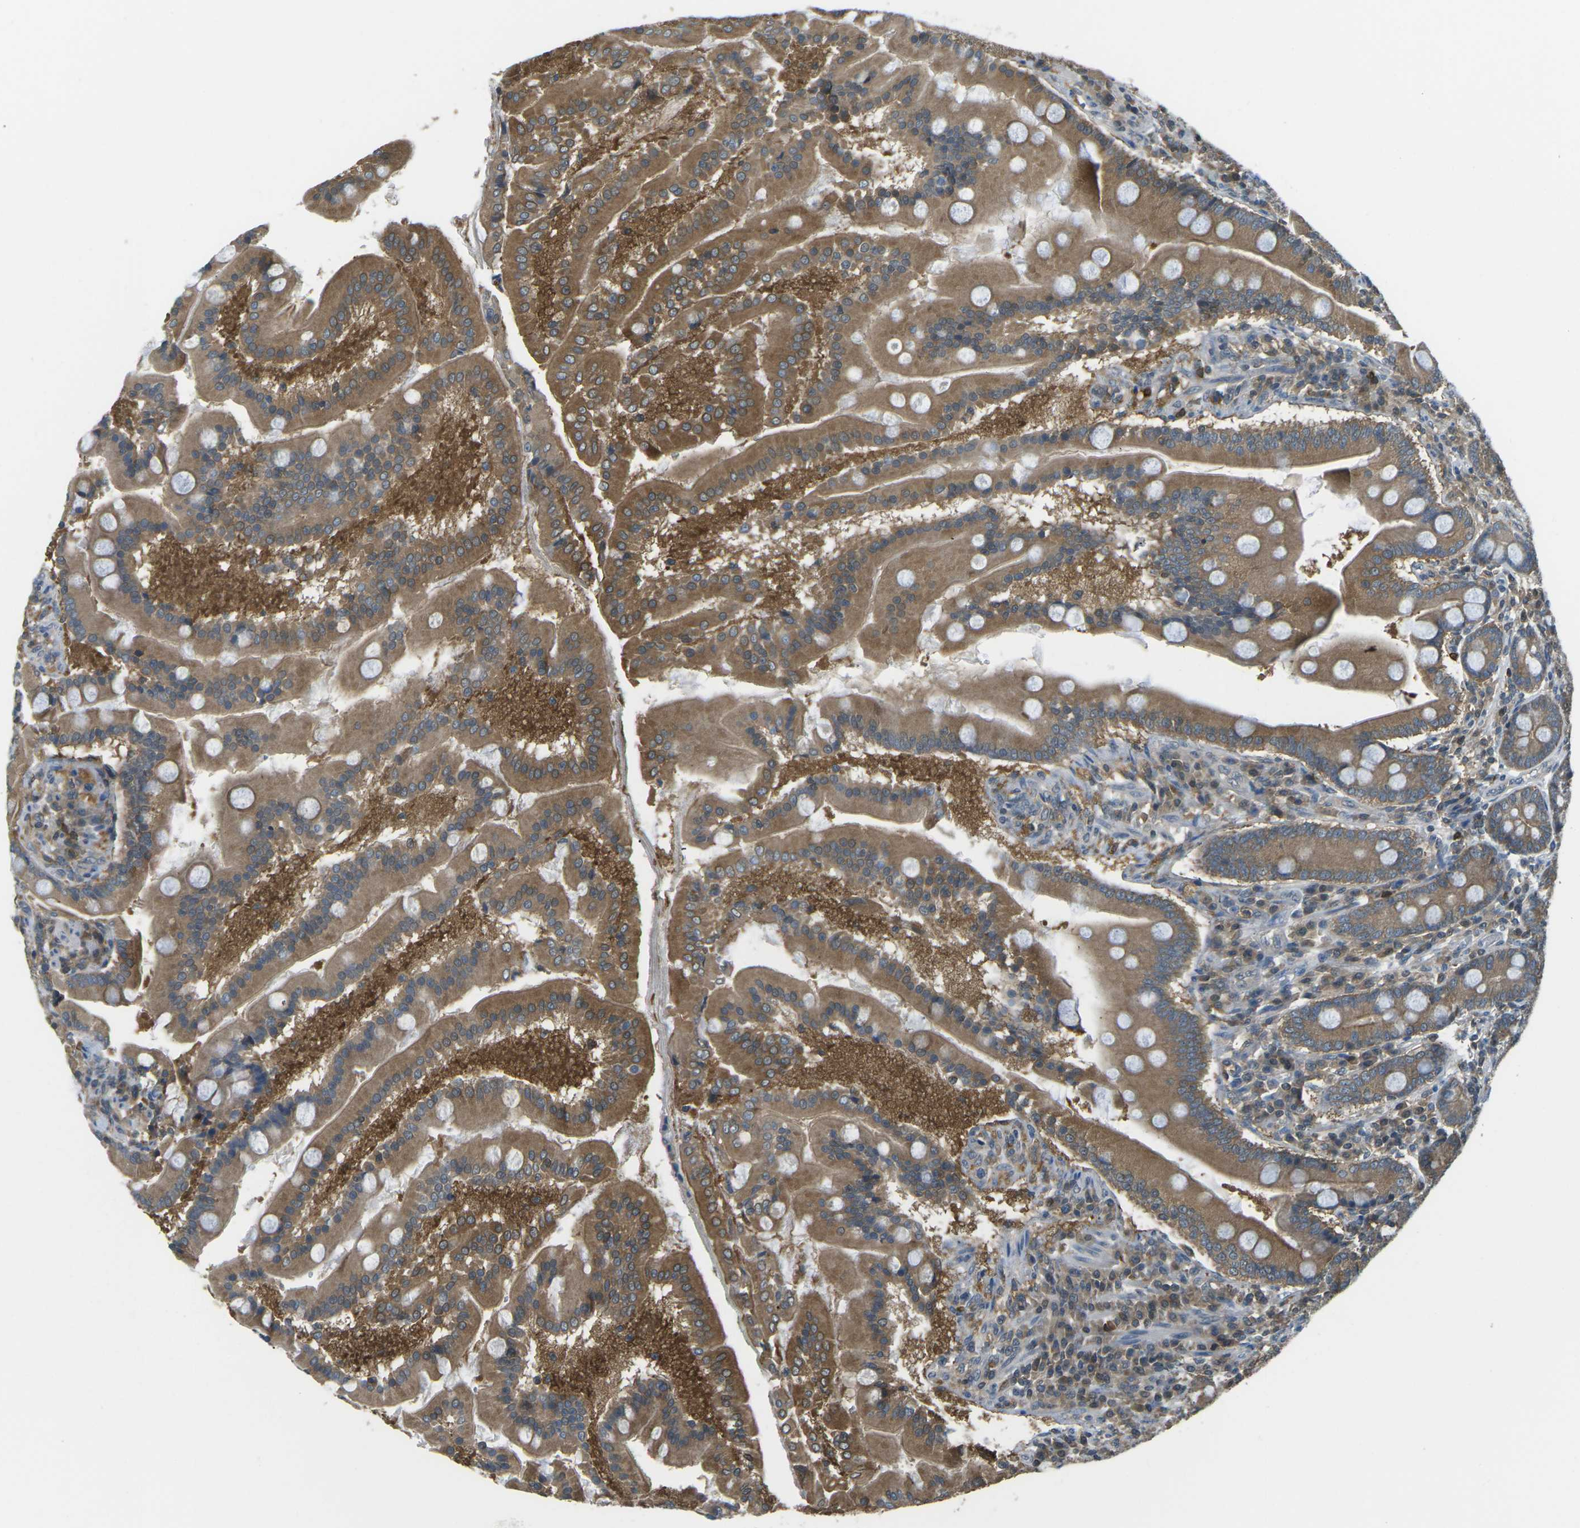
{"staining": {"intensity": "moderate", "quantity": ">75%", "location": "cytoplasmic/membranous"}, "tissue": "duodenum", "cell_type": "Glandular cells", "image_type": "normal", "snomed": [{"axis": "morphology", "description": "Normal tissue, NOS"}, {"axis": "topography", "description": "Duodenum"}], "caption": "Immunohistochemistry (IHC) of normal duodenum demonstrates medium levels of moderate cytoplasmic/membranous staining in approximately >75% of glandular cells. The protein of interest is stained brown, and the nuclei are stained in blue (DAB IHC with brightfield microscopy, high magnification).", "gene": "PIEZO2", "patient": {"sex": "male", "age": 50}}